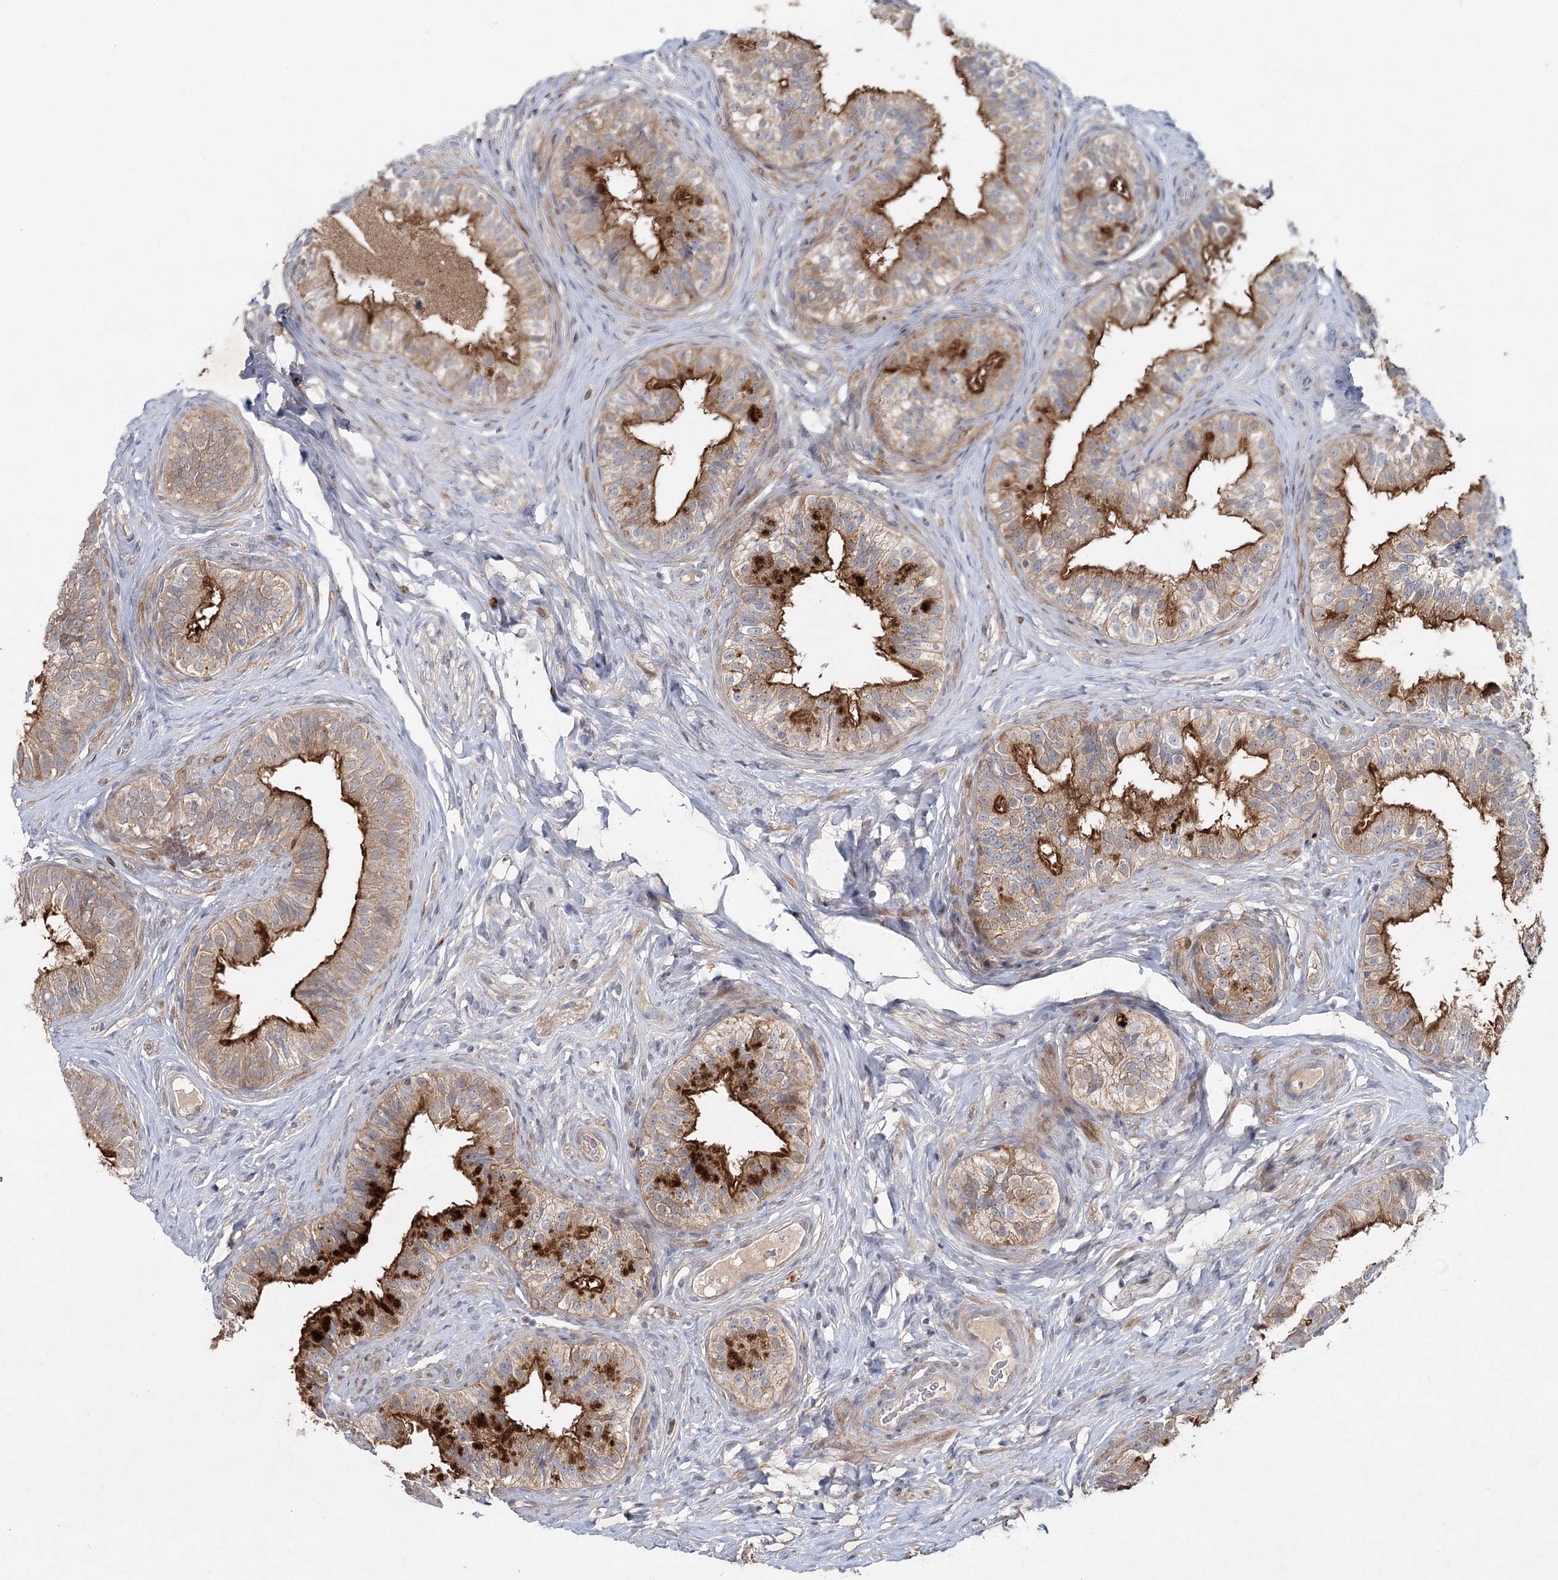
{"staining": {"intensity": "strong", "quantity": "<25%", "location": "cytoplasmic/membranous"}, "tissue": "epididymis", "cell_type": "Glandular cells", "image_type": "normal", "snomed": [{"axis": "morphology", "description": "Normal tissue, NOS"}, {"axis": "topography", "description": "Epididymis"}], "caption": "Immunohistochemistry (IHC) (DAB) staining of normal epididymis demonstrates strong cytoplasmic/membranous protein positivity in approximately <25% of glandular cells.", "gene": "MAP3K13", "patient": {"sex": "male", "age": 49}}